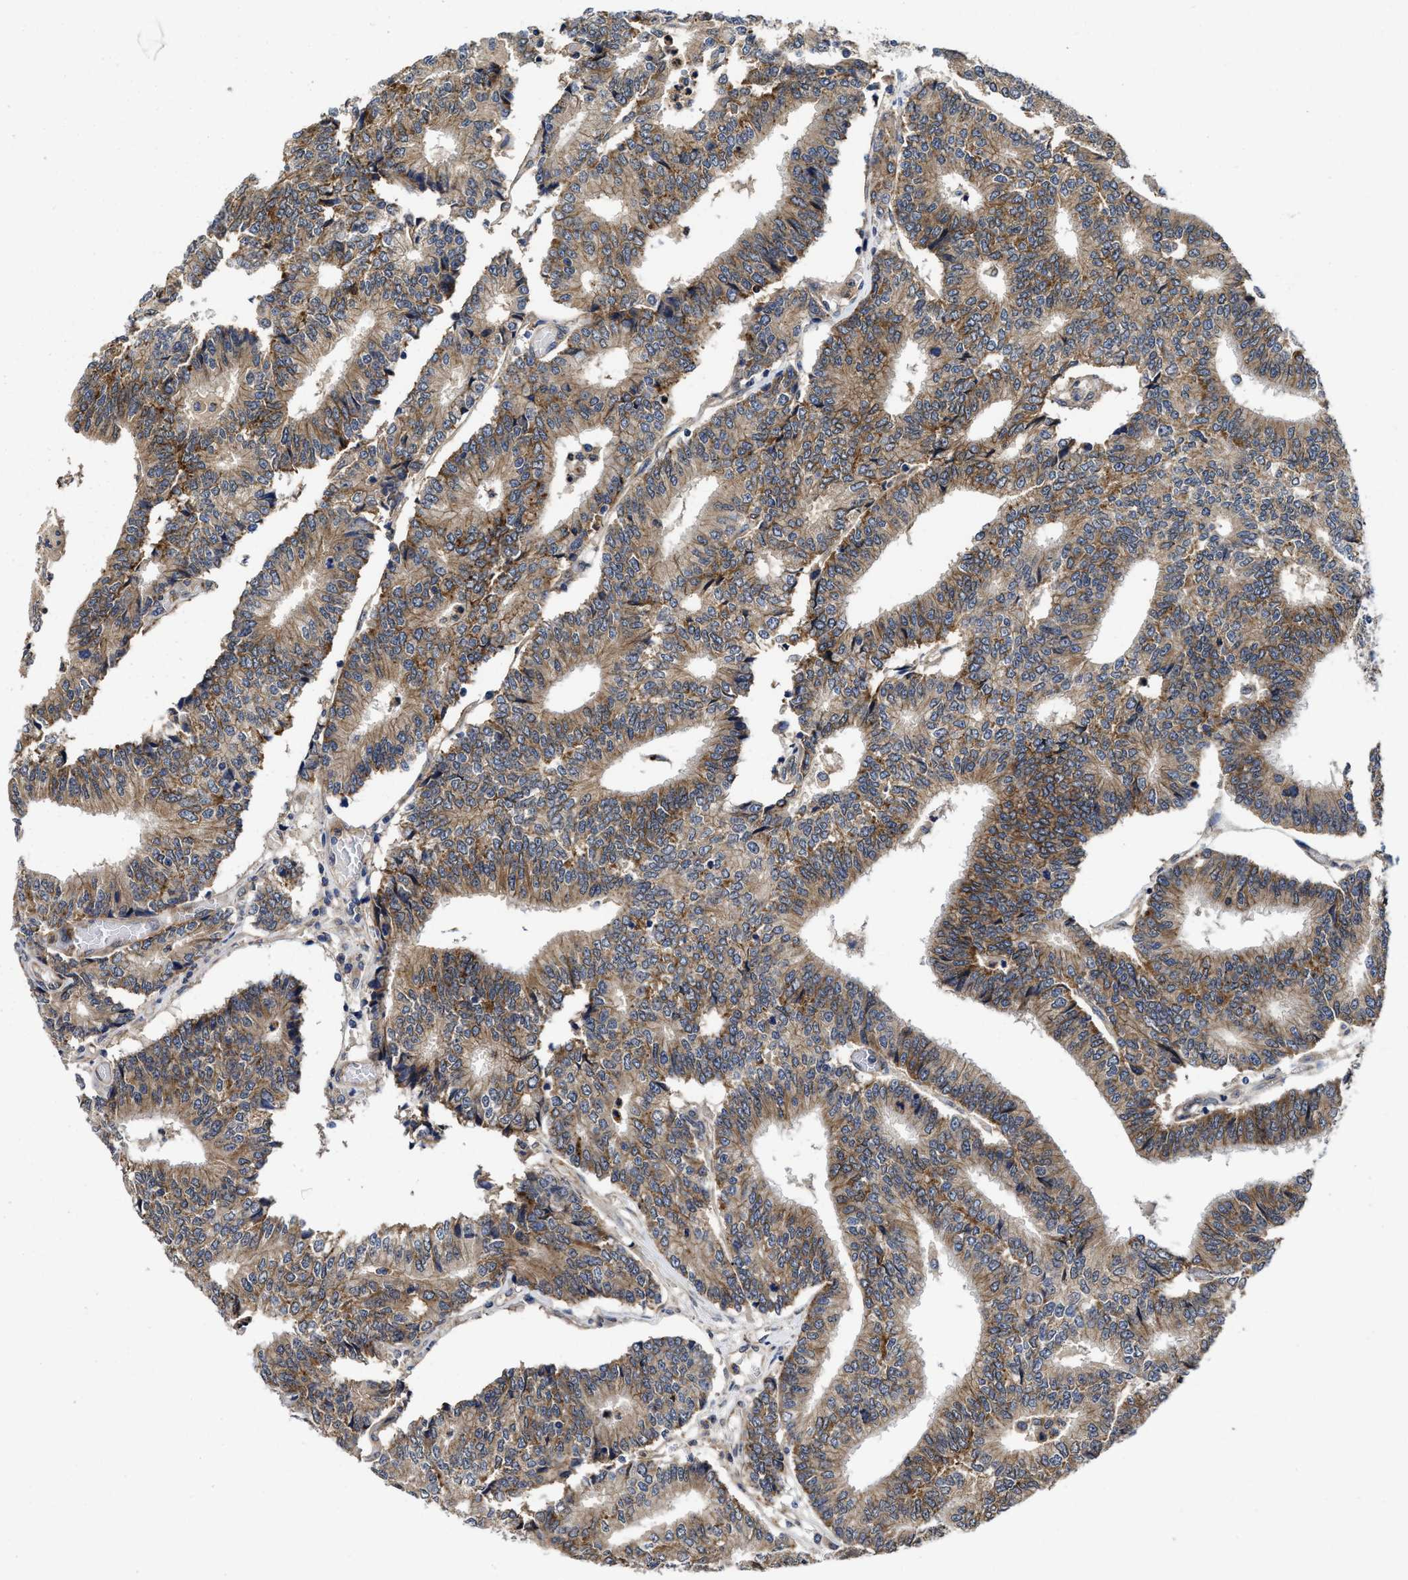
{"staining": {"intensity": "moderate", "quantity": ">75%", "location": "cytoplasmic/membranous"}, "tissue": "prostate cancer", "cell_type": "Tumor cells", "image_type": "cancer", "snomed": [{"axis": "morphology", "description": "Normal tissue, NOS"}, {"axis": "morphology", "description": "Adenocarcinoma, High grade"}, {"axis": "topography", "description": "Prostate"}, {"axis": "topography", "description": "Seminal veicle"}], "caption": "Human prostate cancer (adenocarcinoma (high-grade)) stained with a protein marker exhibits moderate staining in tumor cells.", "gene": "PKD2", "patient": {"sex": "male", "age": 55}}